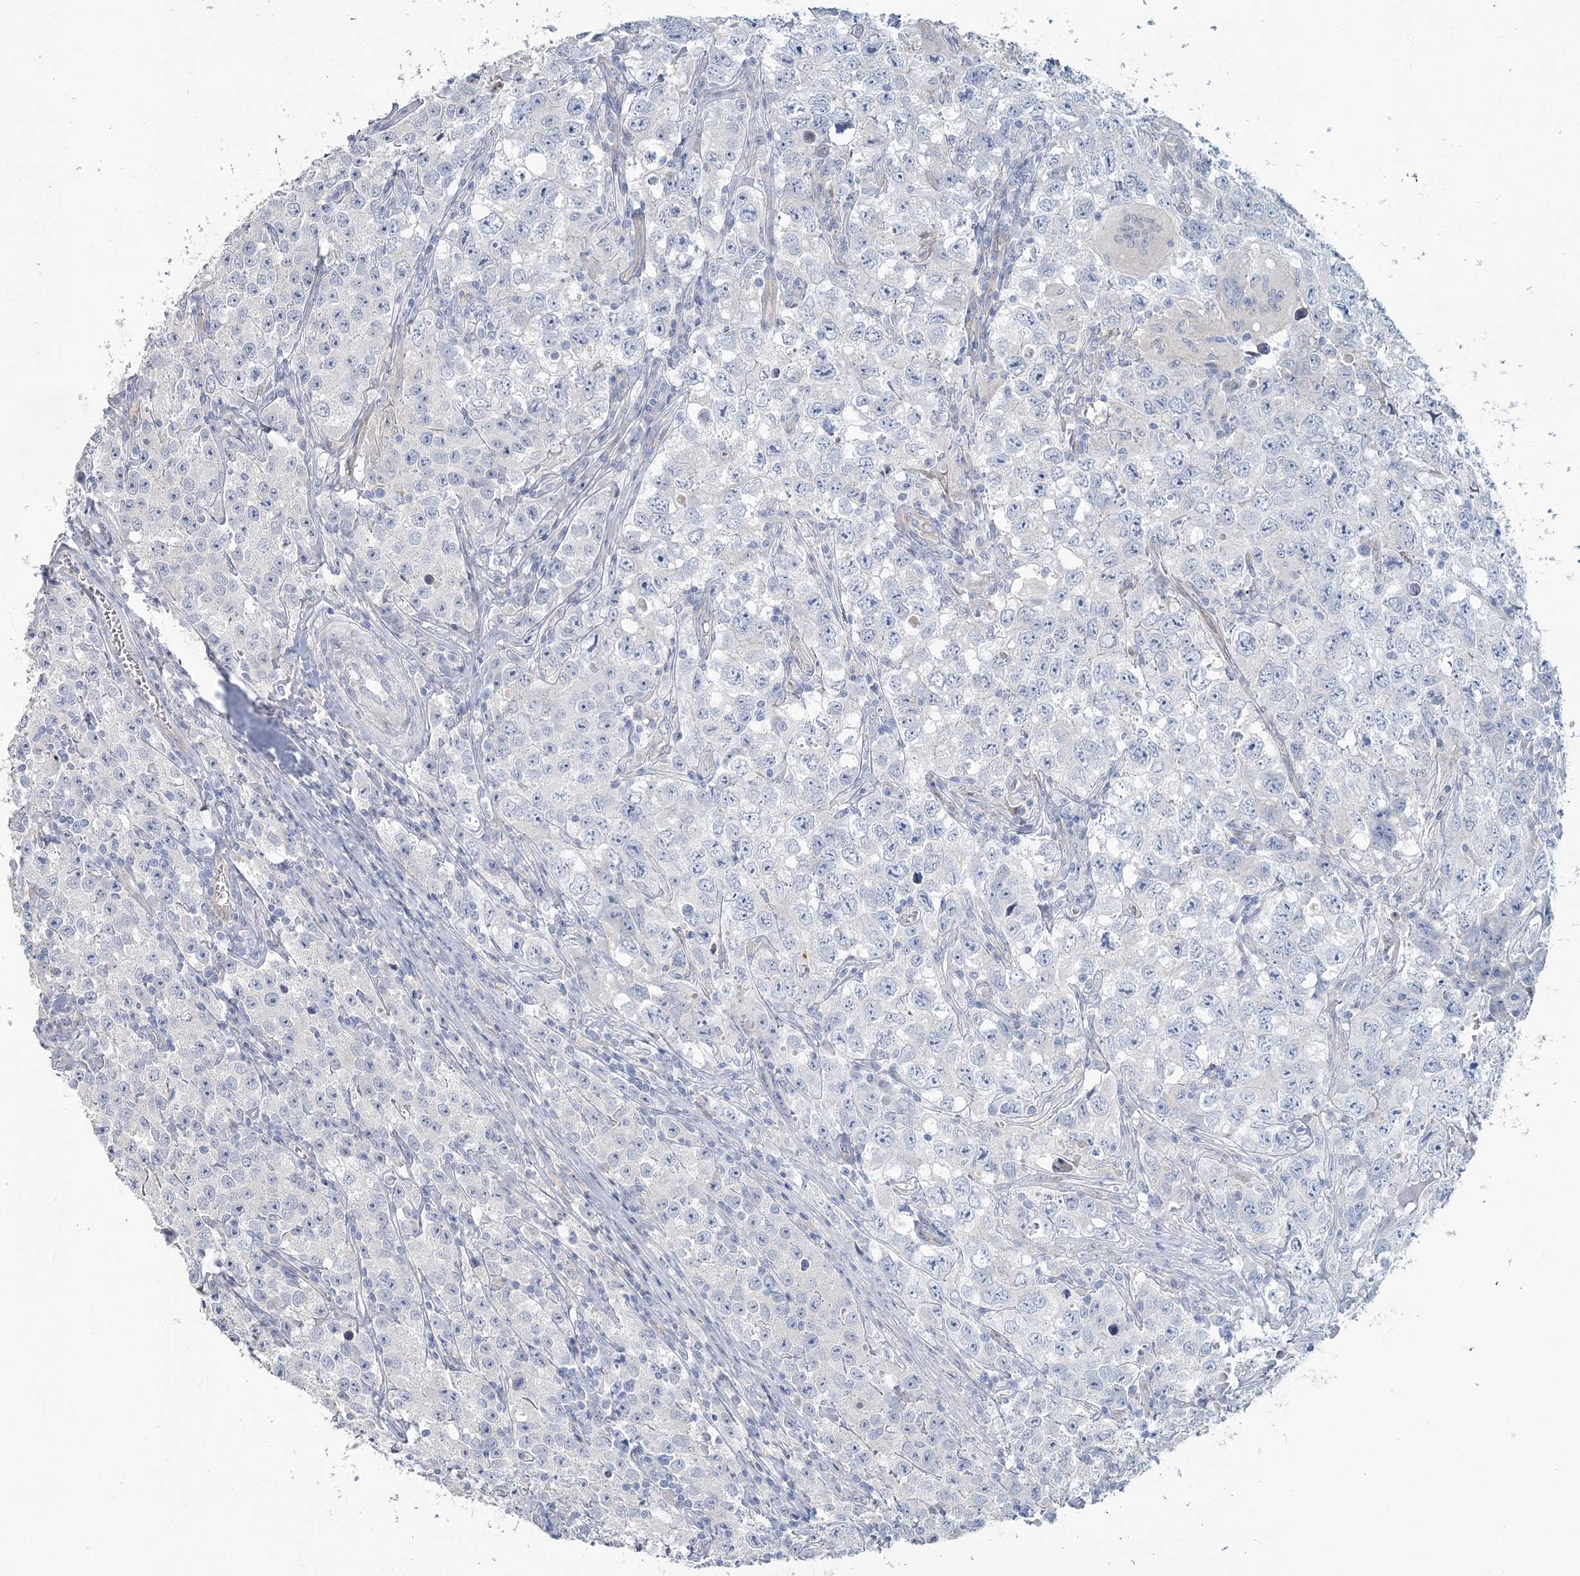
{"staining": {"intensity": "negative", "quantity": "none", "location": "none"}, "tissue": "testis cancer", "cell_type": "Tumor cells", "image_type": "cancer", "snomed": [{"axis": "morphology", "description": "Seminoma, NOS"}, {"axis": "morphology", "description": "Carcinoma, Embryonal, NOS"}, {"axis": "topography", "description": "Testis"}], "caption": "A high-resolution image shows IHC staining of seminoma (testis), which reveals no significant positivity in tumor cells.", "gene": "CMBL", "patient": {"sex": "male", "age": 43}}